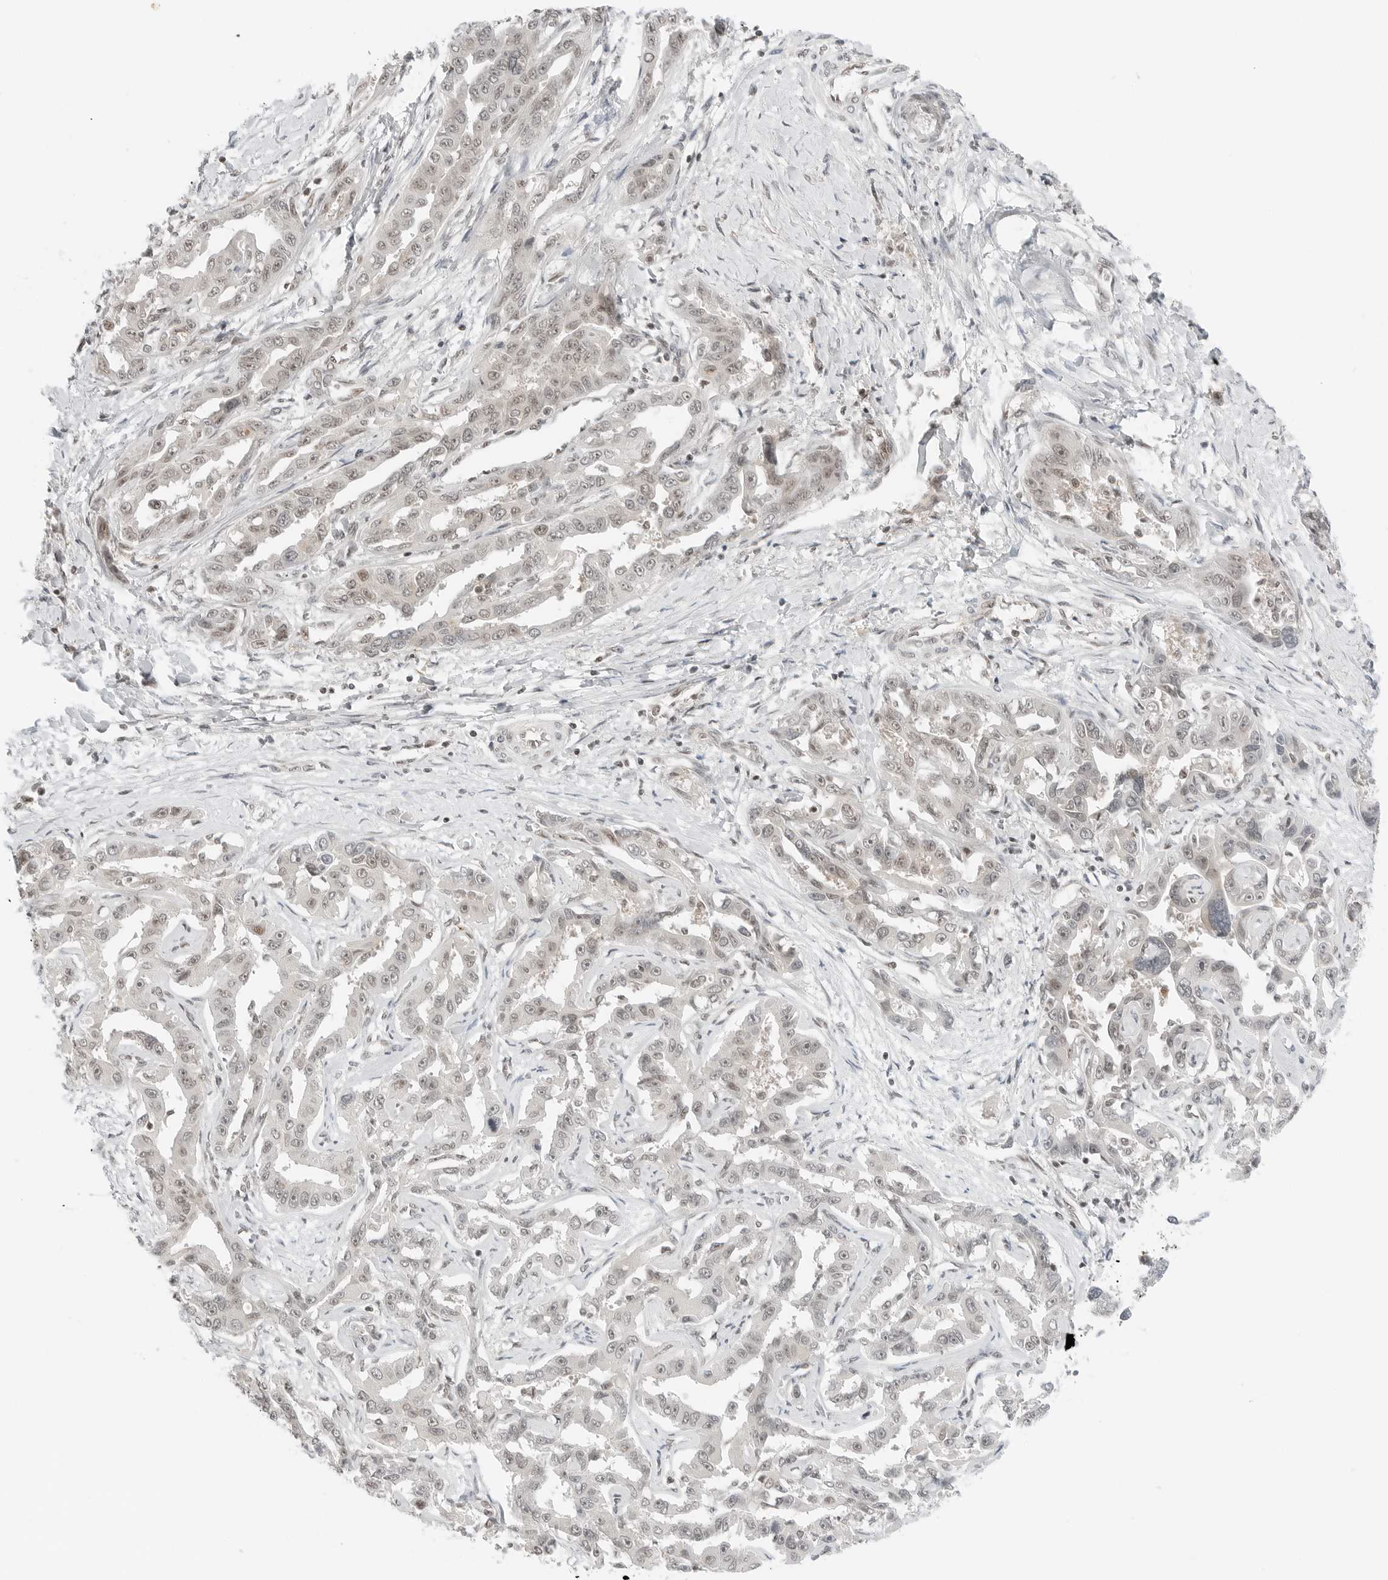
{"staining": {"intensity": "weak", "quantity": "<25%", "location": "nuclear"}, "tissue": "liver cancer", "cell_type": "Tumor cells", "image_type": "cancer", "snomed": [{"axis": "morphology", "description": "Cholangiocarcinoma"}, {"axis": "topography", "description": "Liver"}], "caption": "High power microscopy image of an immunohistochemistry (IHC) photomicrograph of liver cholangiocarcinoma, revealing no significant staining in tumor cells. Brightfield microscopy of IHC stained with DAB (3,3'-diaminobenzidine) (brown) and hematoxylin (blue), captured at high magnification.", "gene": "CRTC2", "patient": {"sex": "male", "age": 59}}